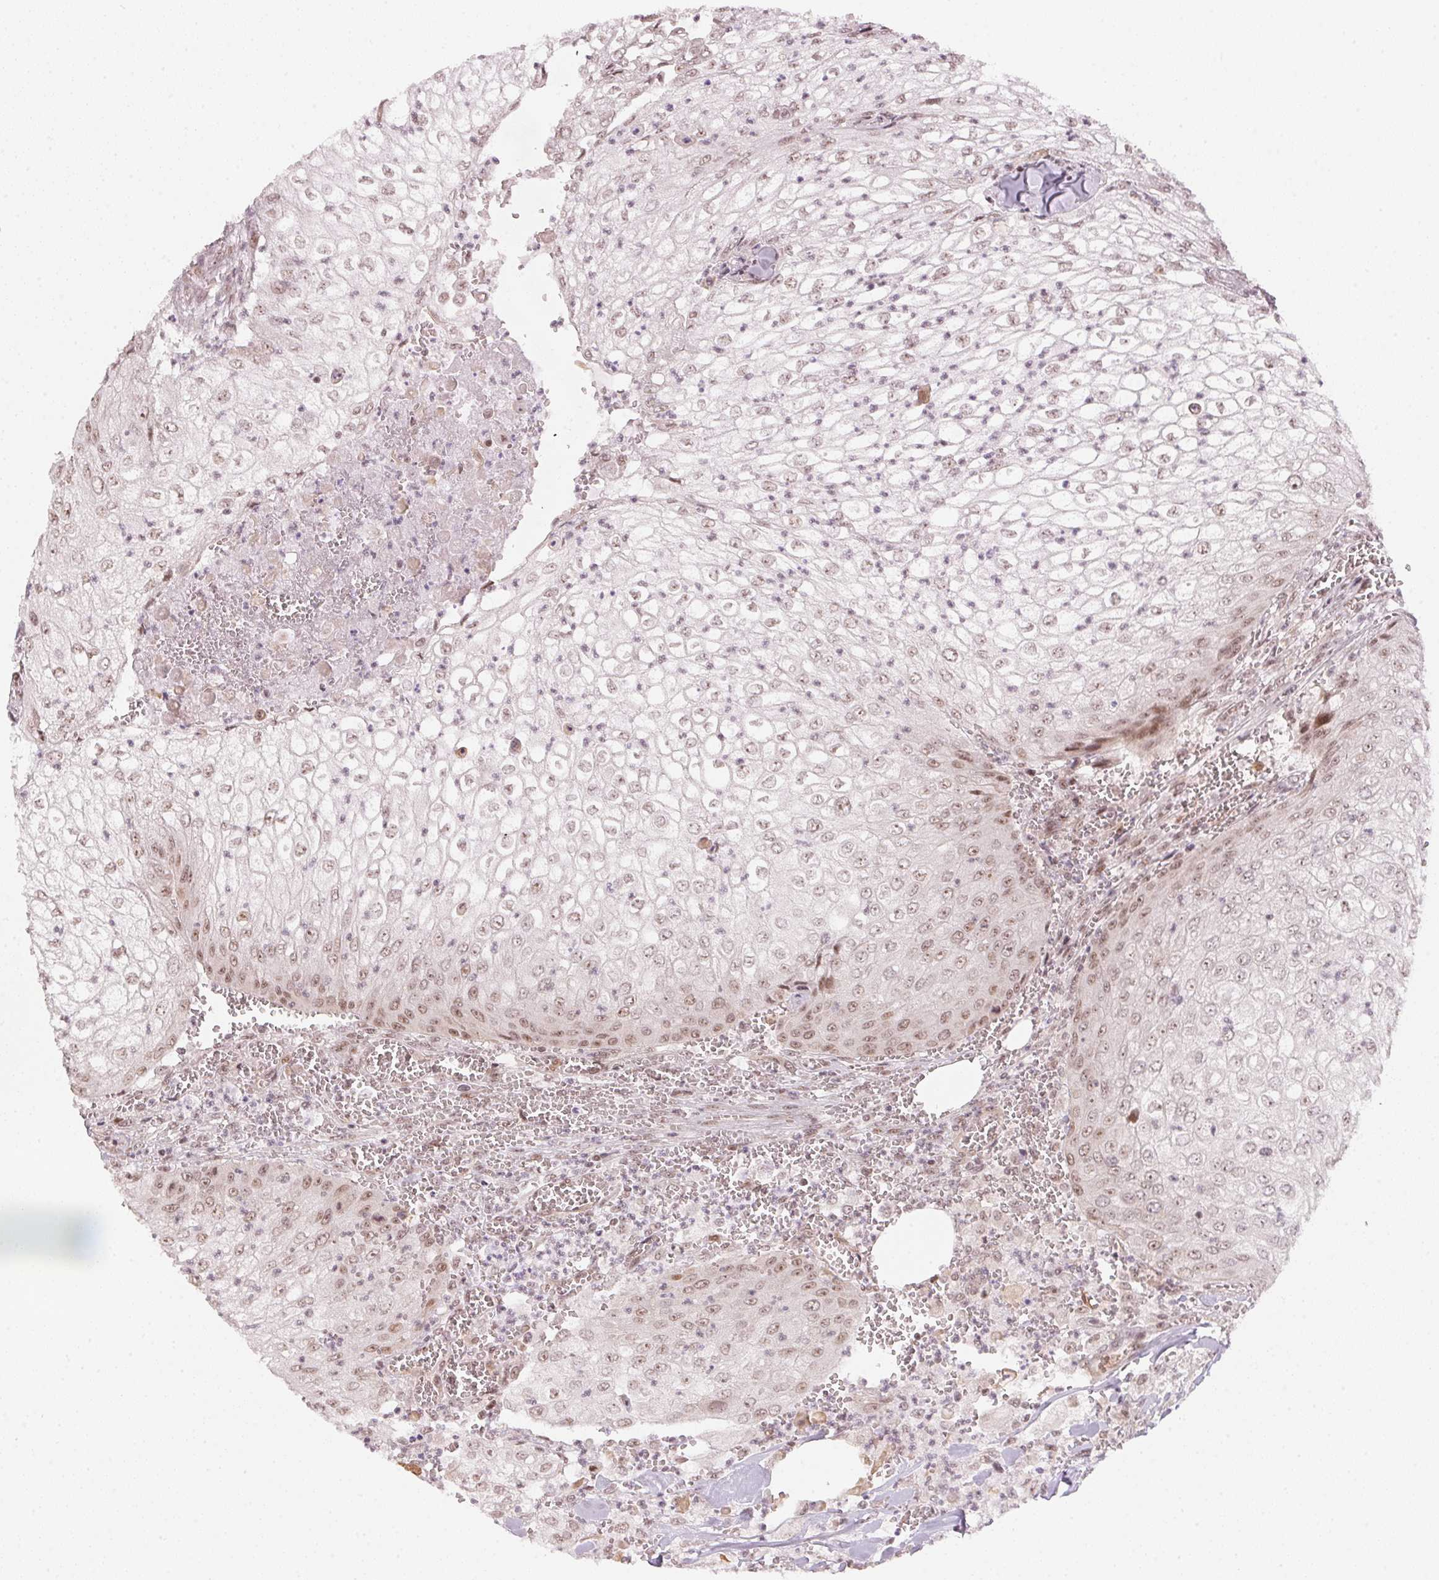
{"staining": {"intensity": "weak", "quantity": "25%-75%", "location": "nuclear"}, "tissue": "urothelial cancer", "cell_type": "Tumor cells", "image_type": "cancer", "snomed": [{"axis": "morphology", "description": "Urothelial carcinoma, High grade"}, {"axis": "topography", "description": "Urinary bladder"}], "caption": "Human urothelial carcinoma (high-grade) stained for a protein (brown) reveals weak nuclear positive positivity in approximately 25%-75% of tumor cells.", "gene": "KAT6A", "patient": {"sex": "male", "age": 62}}